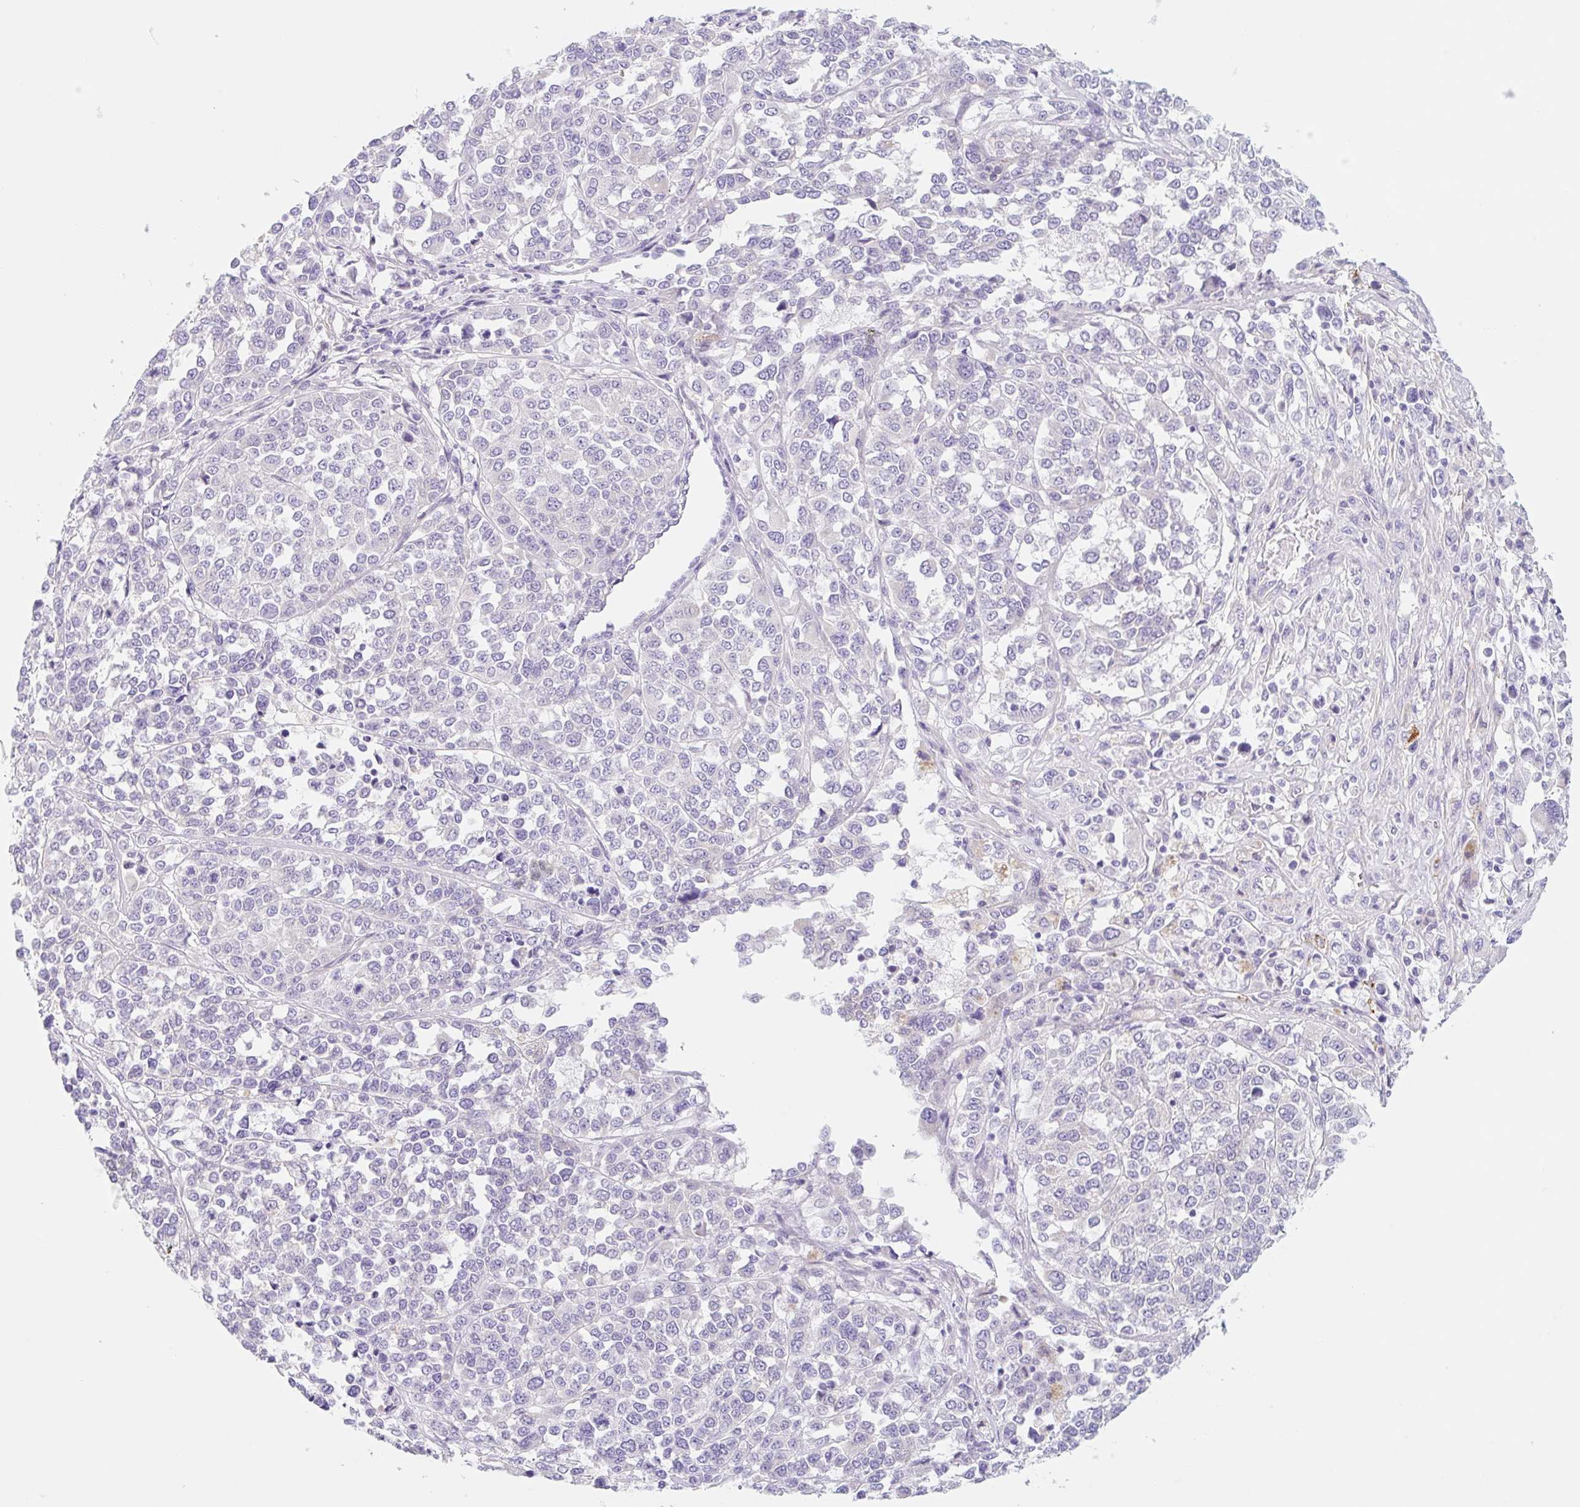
{"staining": {"intensity": "negative", "quantity": "none", "location": "none"}, "tissue": "melanoma", "cell_type": "Tumor cells", "image_type": "cancer", "snomed": [{"axis": "morphology", "description": "Malignant melanoma, Metastatic site"}, {"axis": "topography", "description": "Lymph node"}], "caption": "IHC image of human malignant melanoma (metastatic site) stained for a protein (brown), which reveals no staining in tumor cells. (IHC, brightfield microscopy, high magnification).", "gene": "LYVE1", "patient": {"sex": "male", "age": 44}}